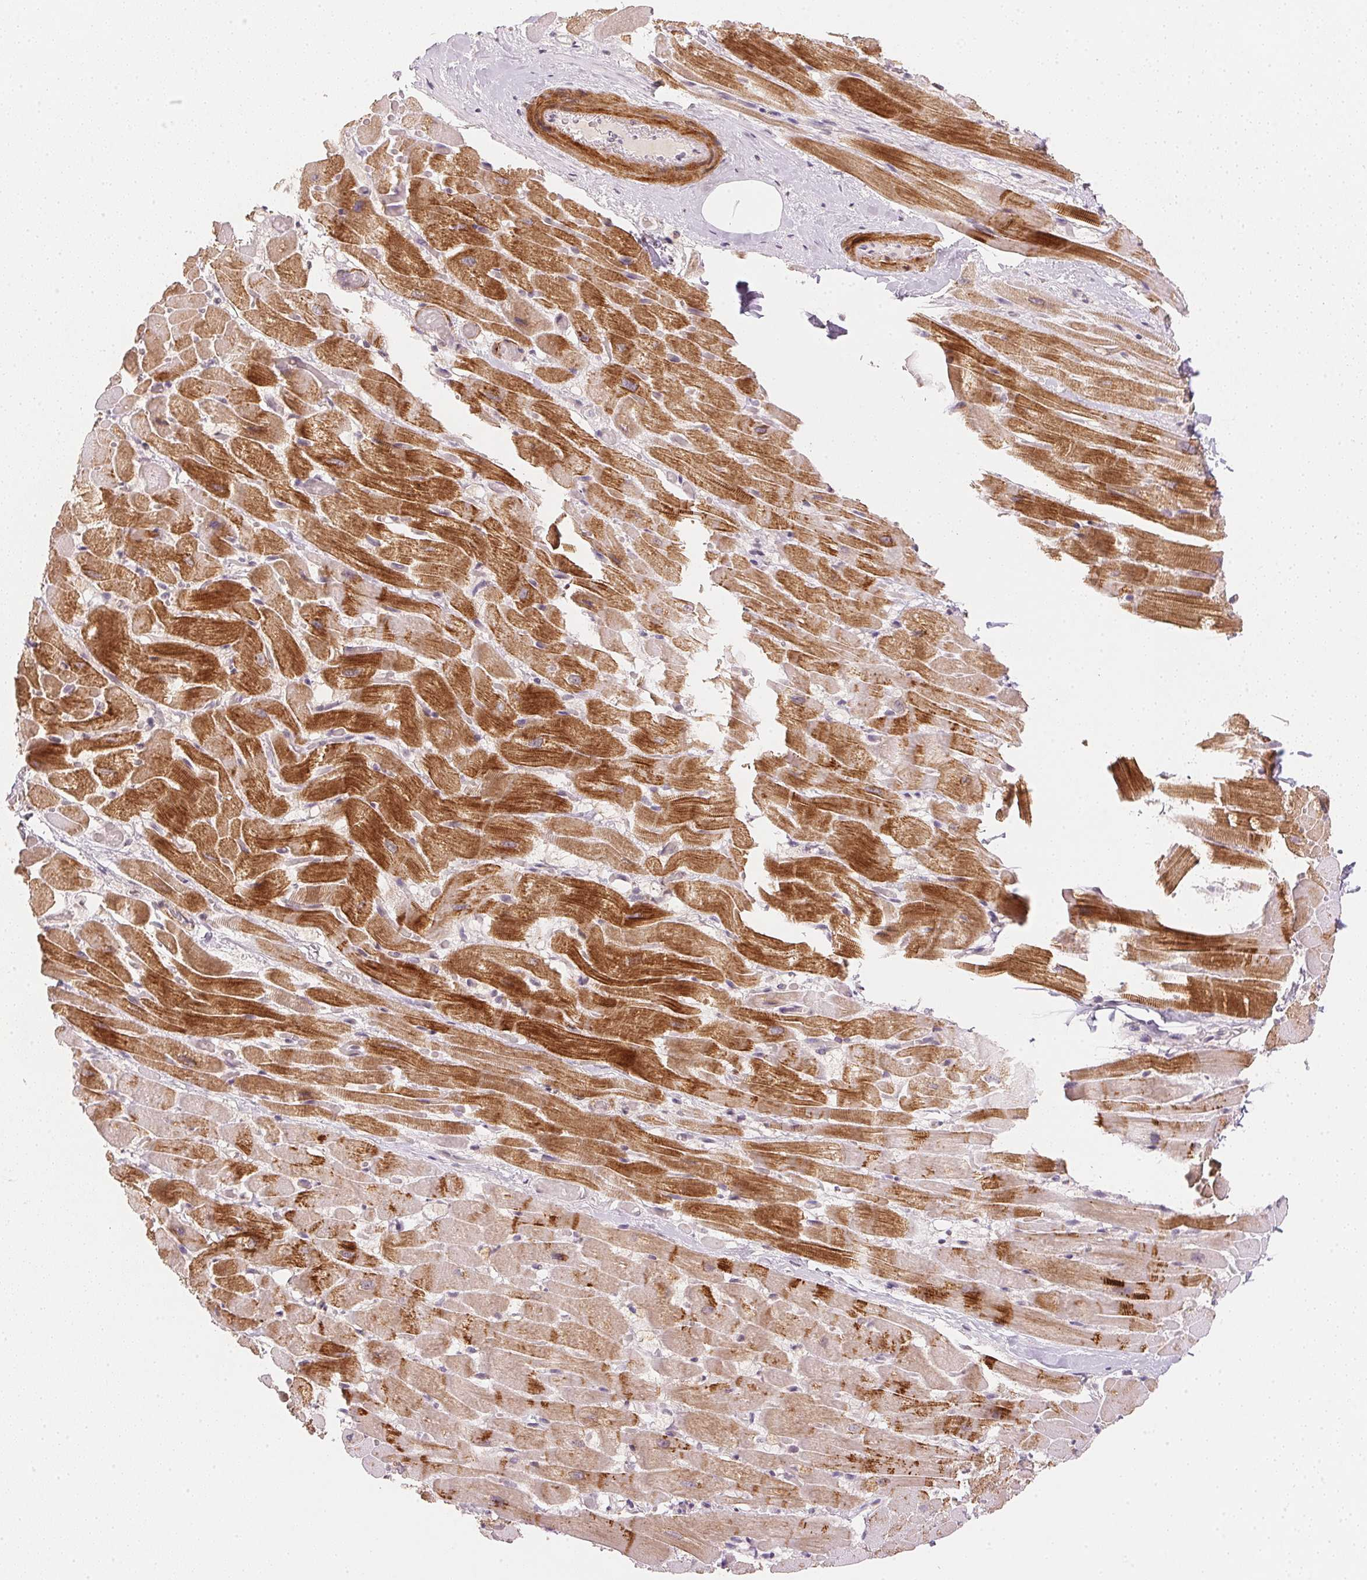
{"staining": {"intensity": "strong", "quantity": "25%-75%", "location": "cytoplasmic/membranous"}, "tissue": "heart muscle", "cell_type": "Cardiomyocytes", "image_type": "normal", "snomed": [{"axis": "morphology", "description": "Normal tissue, NOS"}, {"axis": "topography", "description": "Heart"}], "caption": "Normal heart muscle displays strong cytoplasmic/membranous staining in approximately 25%-75% of cardiomyocytes.", "gene": "SMTN", "patient": {"sex": "male", "age": 37}}